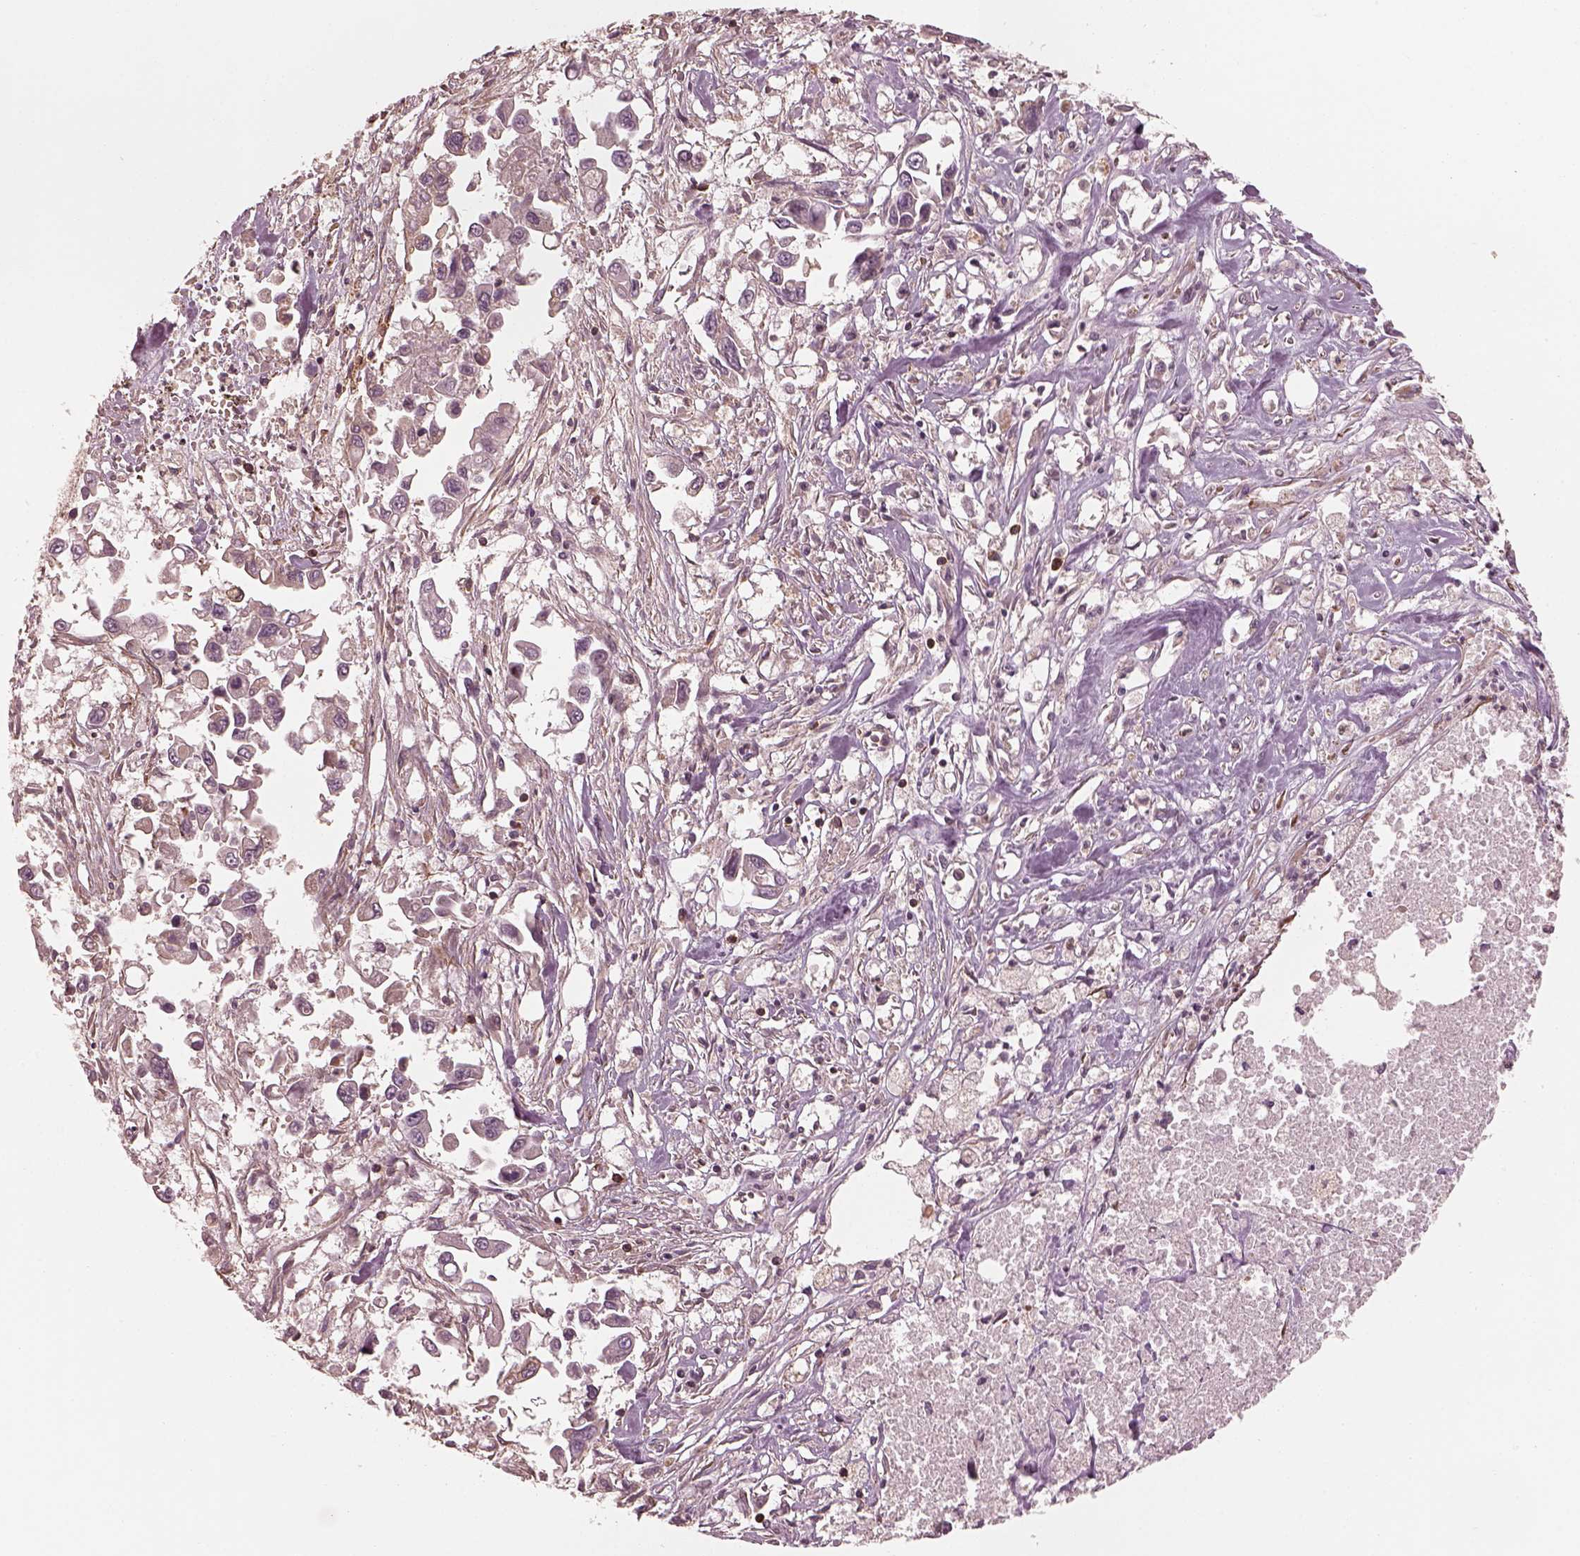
{"staining": {"intensity": "negative", "quantity": "none", "location": "none"}, "tissue": "pancreatic cancer", "cell_type": "Tumor cells", "image_type": "cancer", "snomed": [{"axis": "morphology", "description": "Adenocarcinoma, NOS"}, {"axis": "topography", "description": "Pancreas"}], "caption": "Human adenocarcinoma (pancreatic) stained for a protein using IHC displays no positivity in tumor cells.", "gene": "FAM107B", "patient": {"sex": "female", "age": 83}}